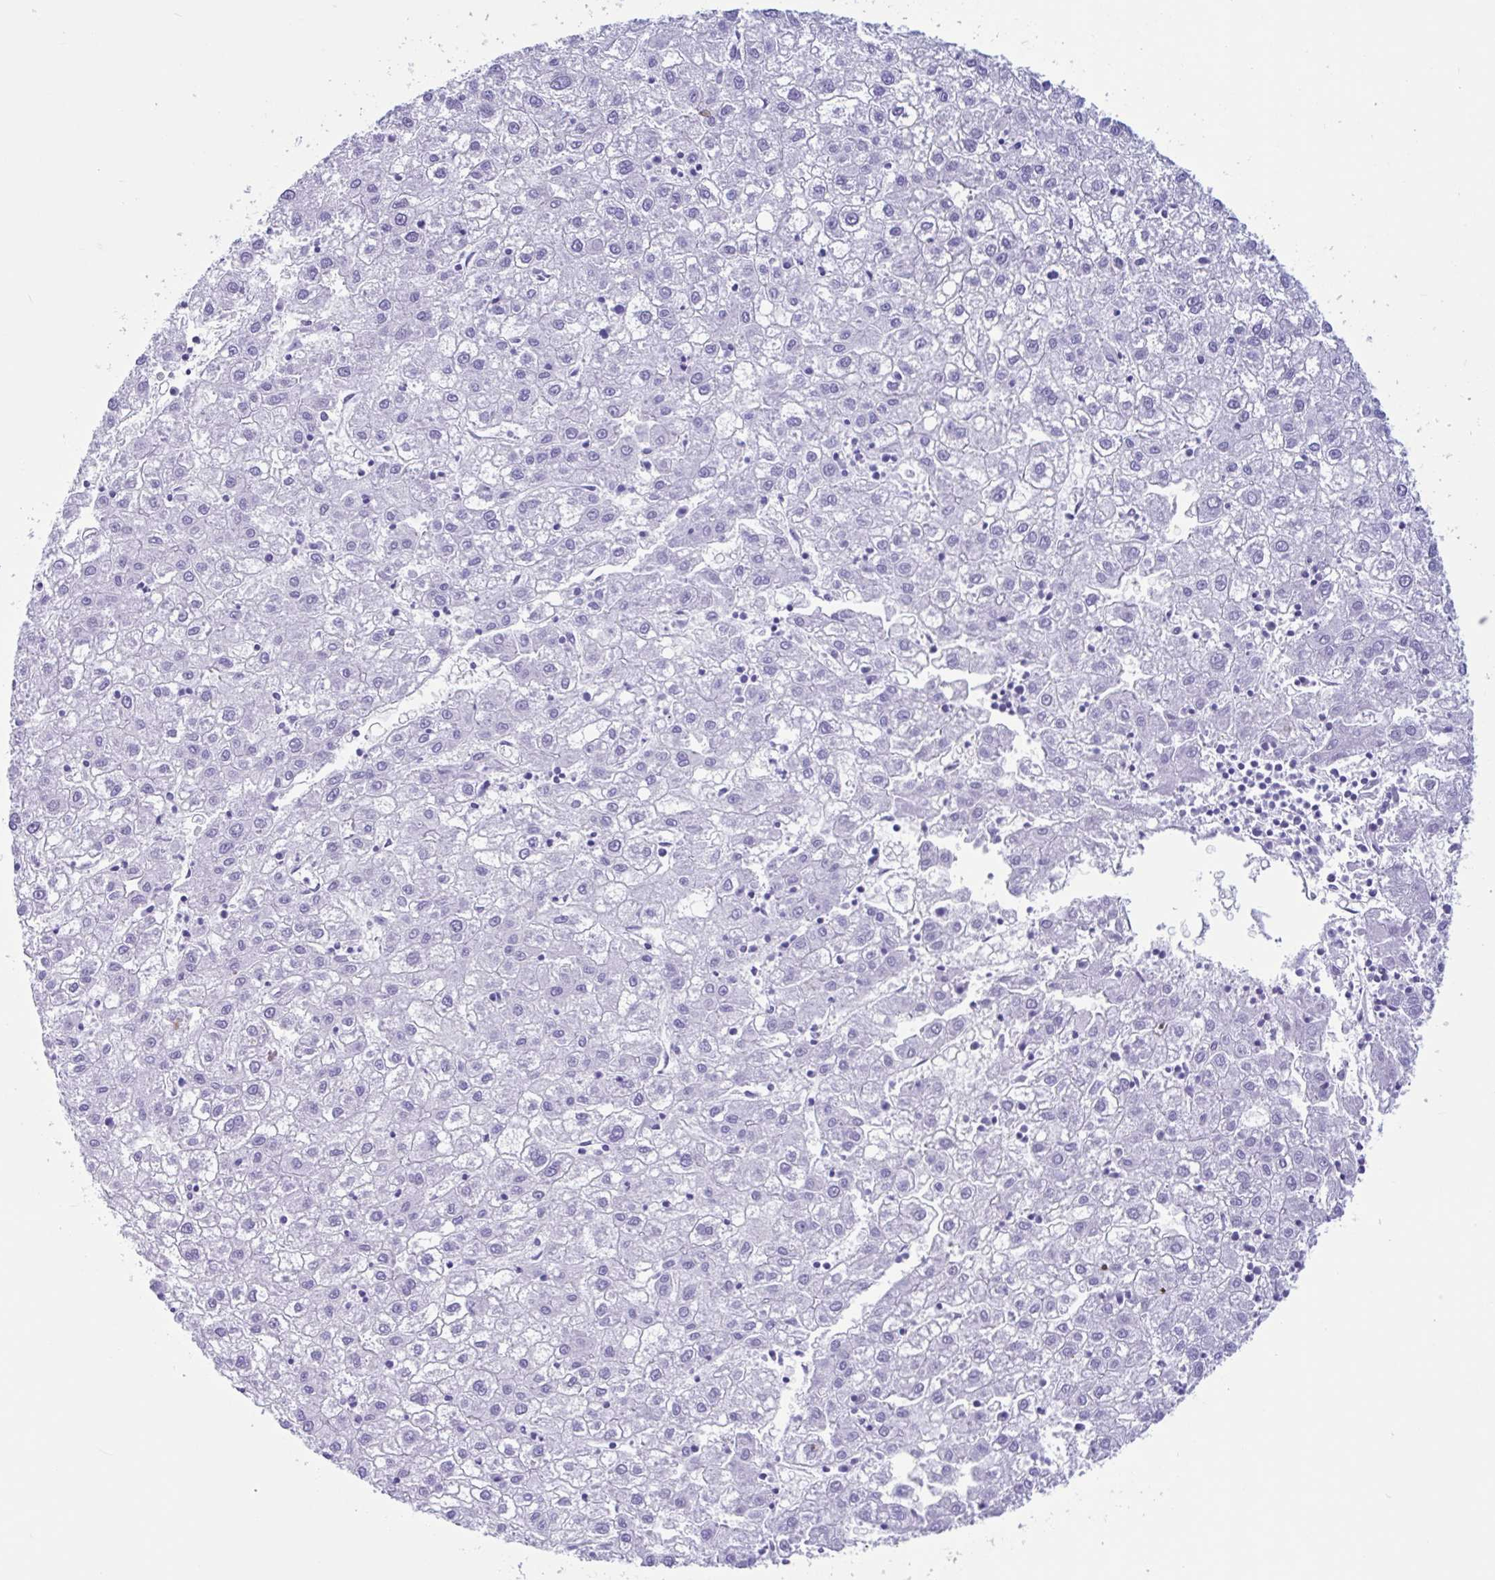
{"staining": {"intensity": "negative", "quantity": "none", "location": "none"}, "tissue": "liver cancer", "cell_type": "Tumor cells", "image_type": "cancer", "snomed": [{"axis": "morphology", "description": "Carcinoma, Hepatocellular, NOS"}, {"axis": "topography", "description": "Liver"}], "caption": "Immunohistochemistry (IHC) photomicrograph of liver hepatocellular carcinoma stained for a protein (brown), which demonstrates no expression in tumor cells.", "gene": "IAPP", "patient": {"sex": "male", "age": 72}}